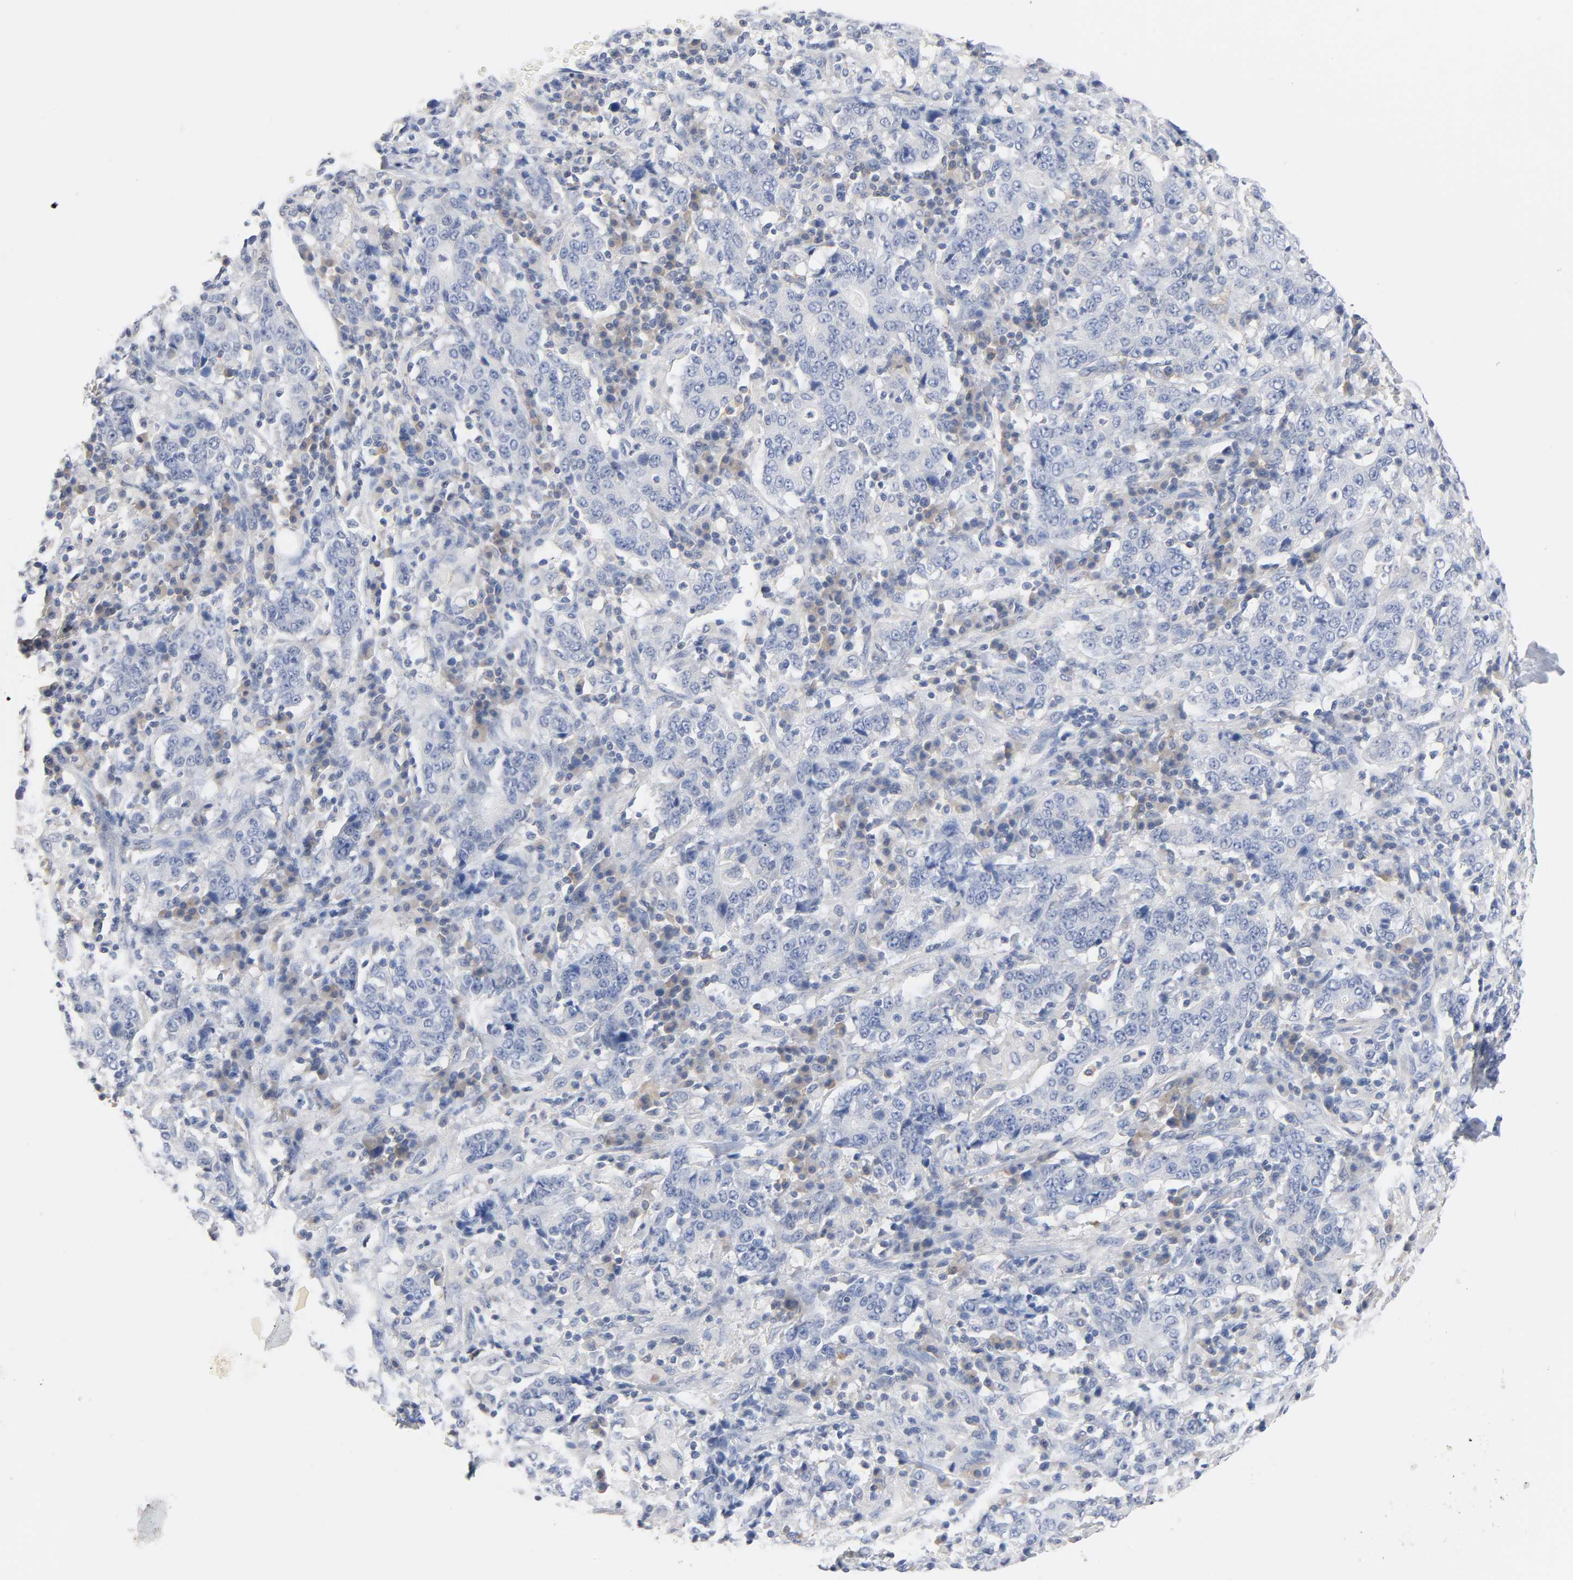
{"staining": {"intensity": "negative", "quantity": "none", "location": "none"}, "tissue": "stomach cancer", "cell_type": "Tumor cells", "image_type": "cancer", "snomed": [{"axis": "morphology", "description": "Normal tissue, NOS"}, {"axis": "morphology", "description": "Adenocarcinoma, NOS"}, {"axis": "topography", "description": "Stomach, upper"}, {"axis": "topography", "description": "Stomach"}], "caption": "This photomicrograph is of adenocarcinoma (stomach) stained with immunohistochemistry to label a protein in brown with the nuclei are counter-stained blue. There is no positivity in tumor cells.", "gene": "MALT1", "patient": {"sex": "male", "age": 59}}